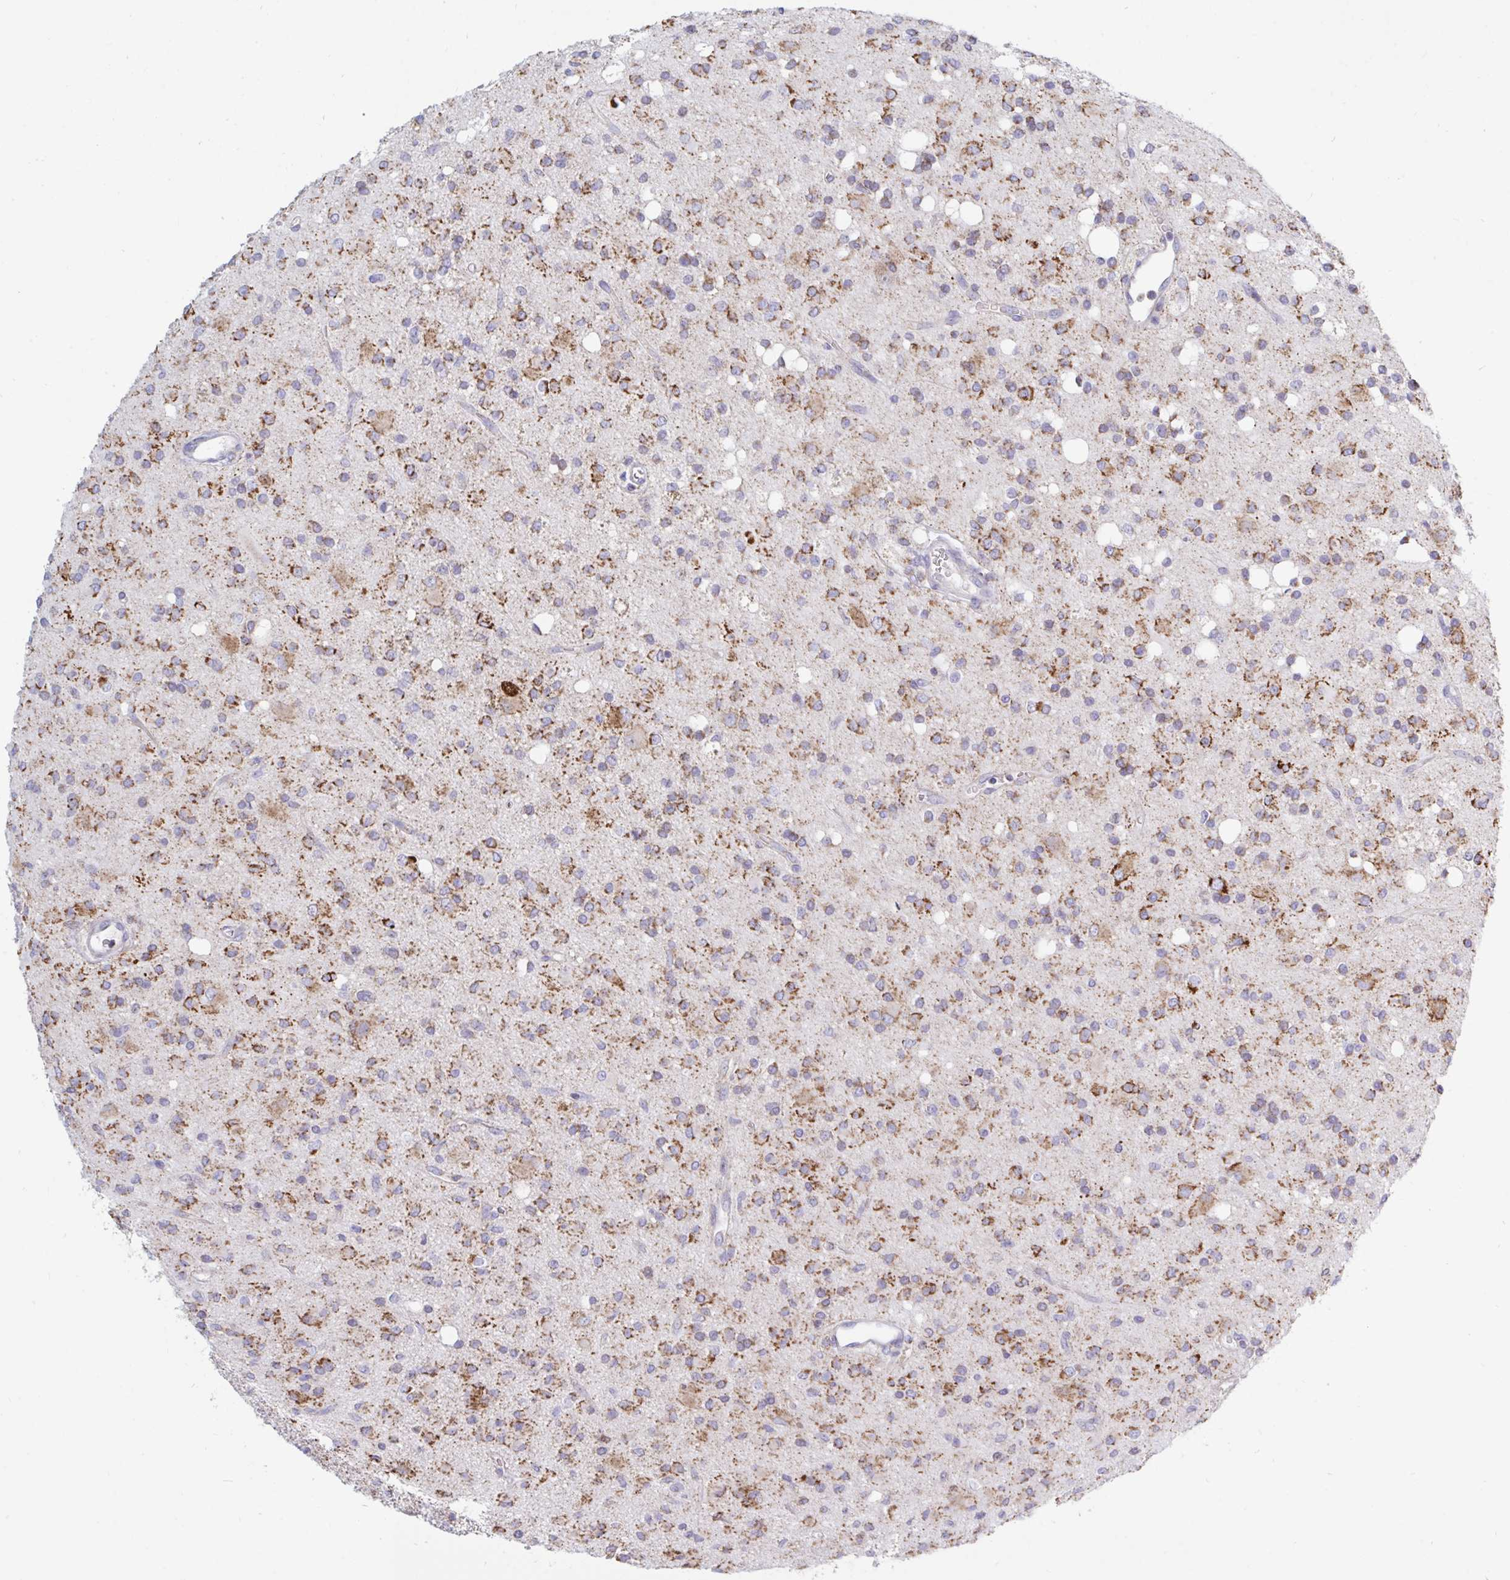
{"staining": {"intensity": "moderate", "quantity": ">75%", "location": "cytoplasmic/membranous"}, "tissue": "glioma", "cell_type": "Tumor cells", "image_type": "cancer", "snomed": [{"axis": "morphology", "description": "Glioma, malignant, Low grade"}, {"axis": "topography", "description": "Brain"}], "caption": "Tumor cells reveal medium levels of moderate cytoplasmic/membranous expression in about >75% of cells in human glioma.", "gene": "HSPE1", "patient": {"sex": "female", "age": 33}}